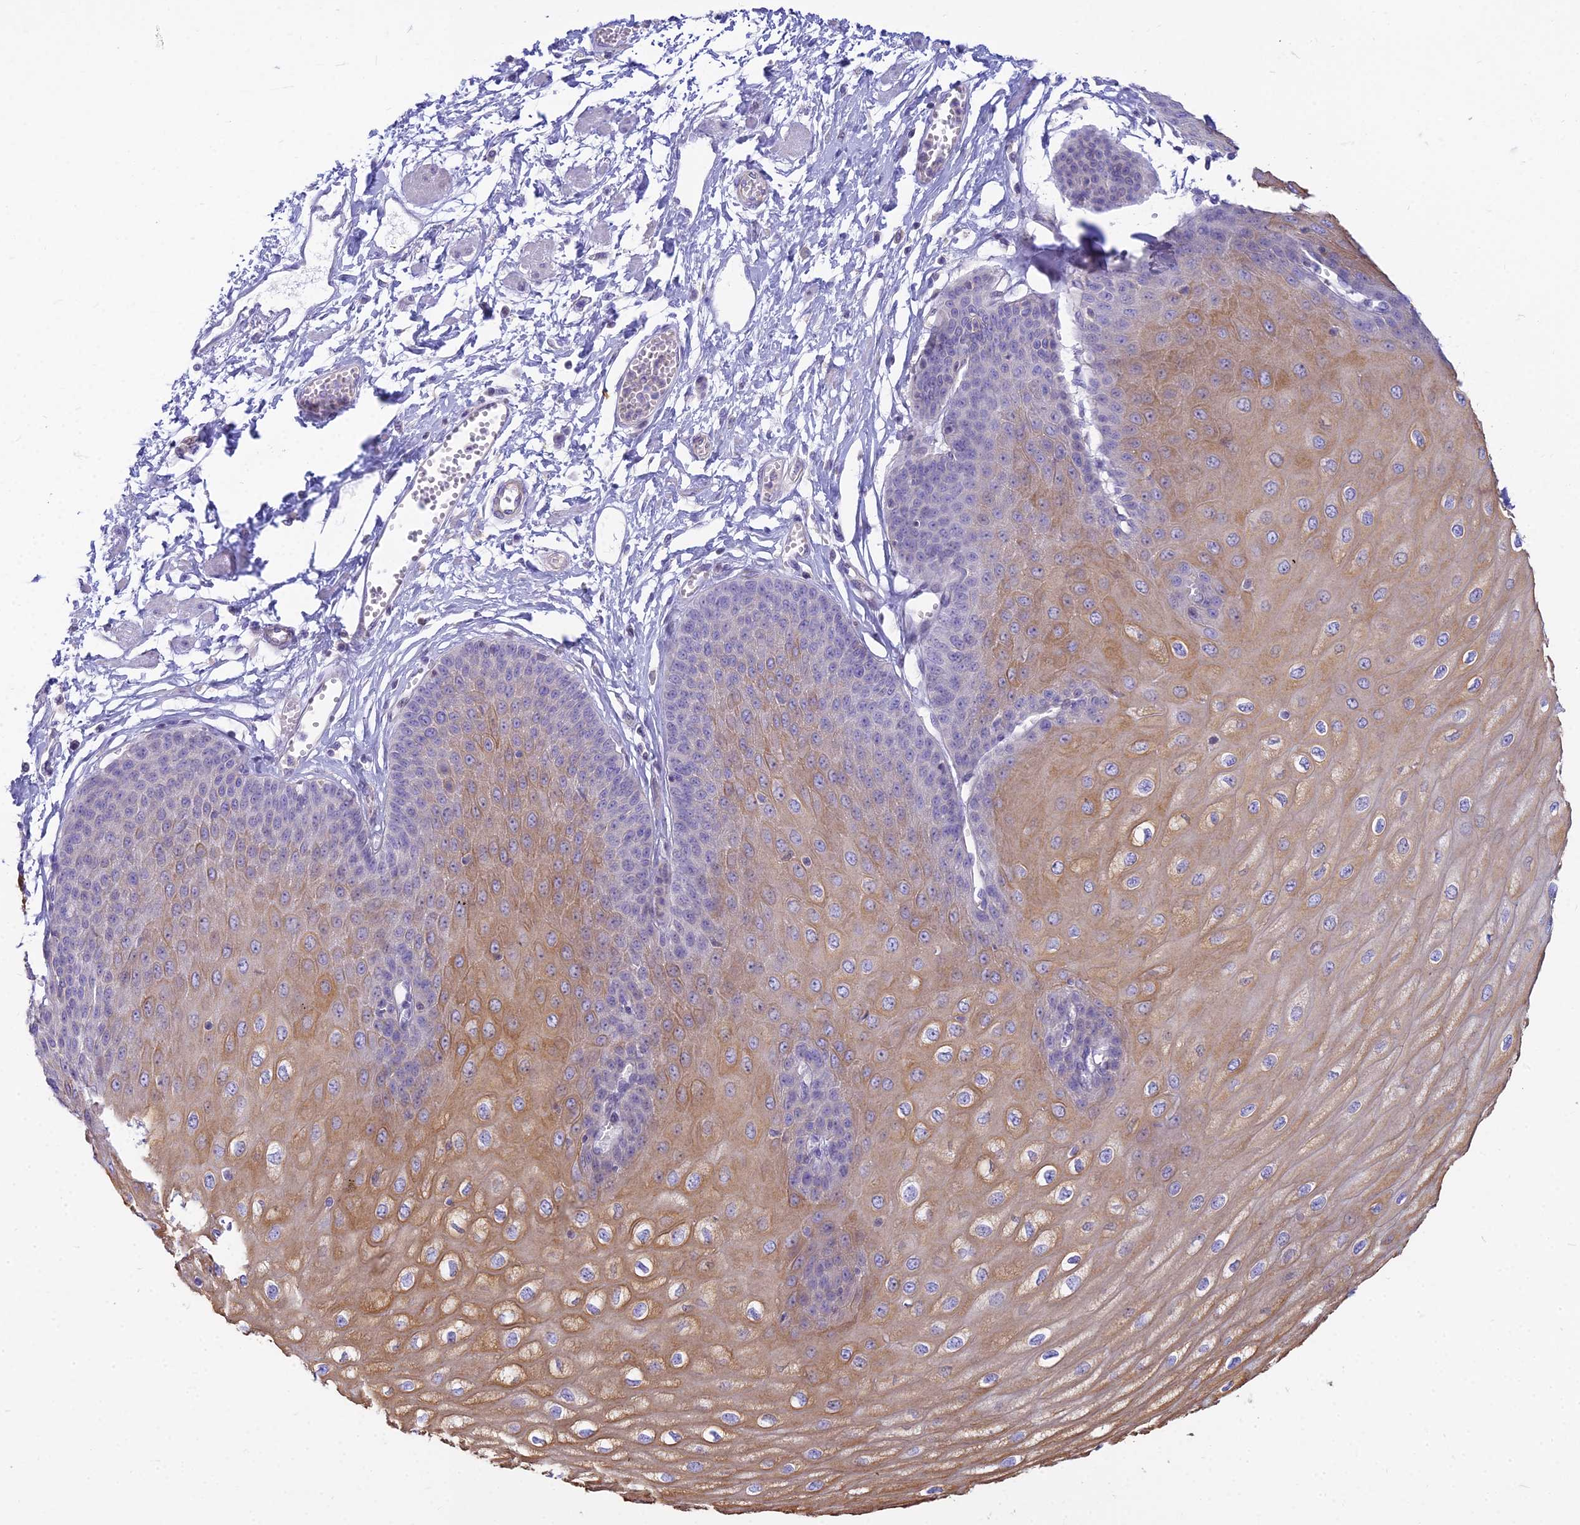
{"staining": {"intensity": "moderate", "quantity": "25%-75%", "location": "cytoplasmic/membranous,nuclear"}, "tissue": "esophagus", "cell_type": "Squamous epithelial cells", "image_type": "normal", "snomed": [{"axis": "morphology", "description": "Normal tissue, NOS"}, {"axis": "topography", "description": "Esophagus"}], "caption": "Esophagus stained with IHC reveals moderate cytoplasmic/membranous,nuclear expression in approximately 25%-75% of squamous epithelial cells. The staining is performed using DAB (3,3'-diaminobenzidine) brown chromogen to label protein expression. The nuclei are counter-stained blue using hematoxylin.", "gene": "SMIM24", "patient": {"sex": "male", "age": 60}}